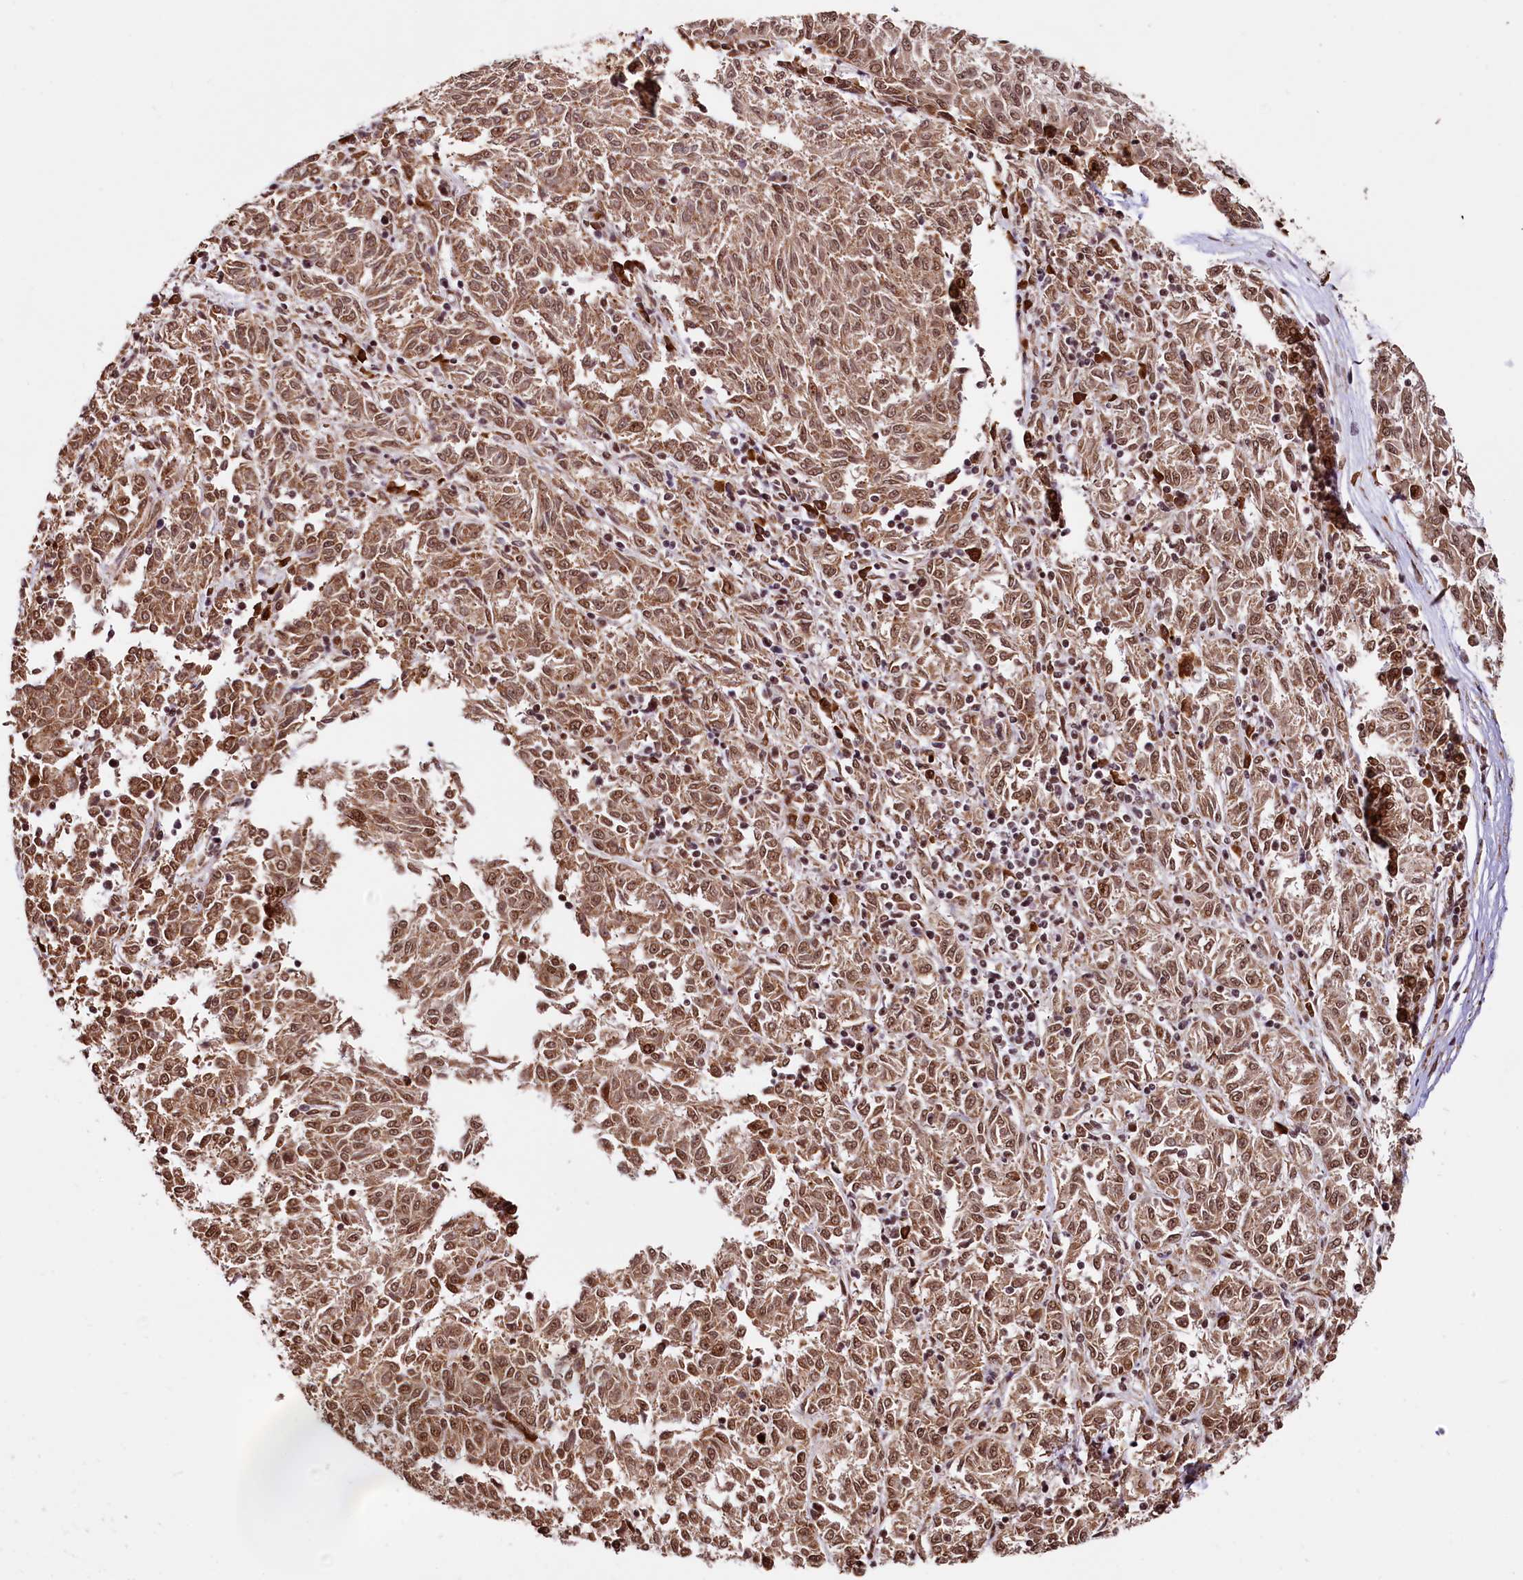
{"staining": {"intensity": "moderate", "quantity": ">75%", "location": "cytoplasmic/membranous,nuclear"}, "tissue": "melanoma", "cell_type": "Tumor cells", "image_type": "cancer", "snomed": [{"axis": "morphology", "description": "Malignant melanoma, NOS"}, {"axis": "topography", "description": "Skin"}], "caption": "The immunohistochemical stain shows moderate cytoplasmic/membranous and nuclear expression in tumor cells of melanoma tissue.", "gene": "PDS5B", "patient": {"sex": "female", "age": 72}}